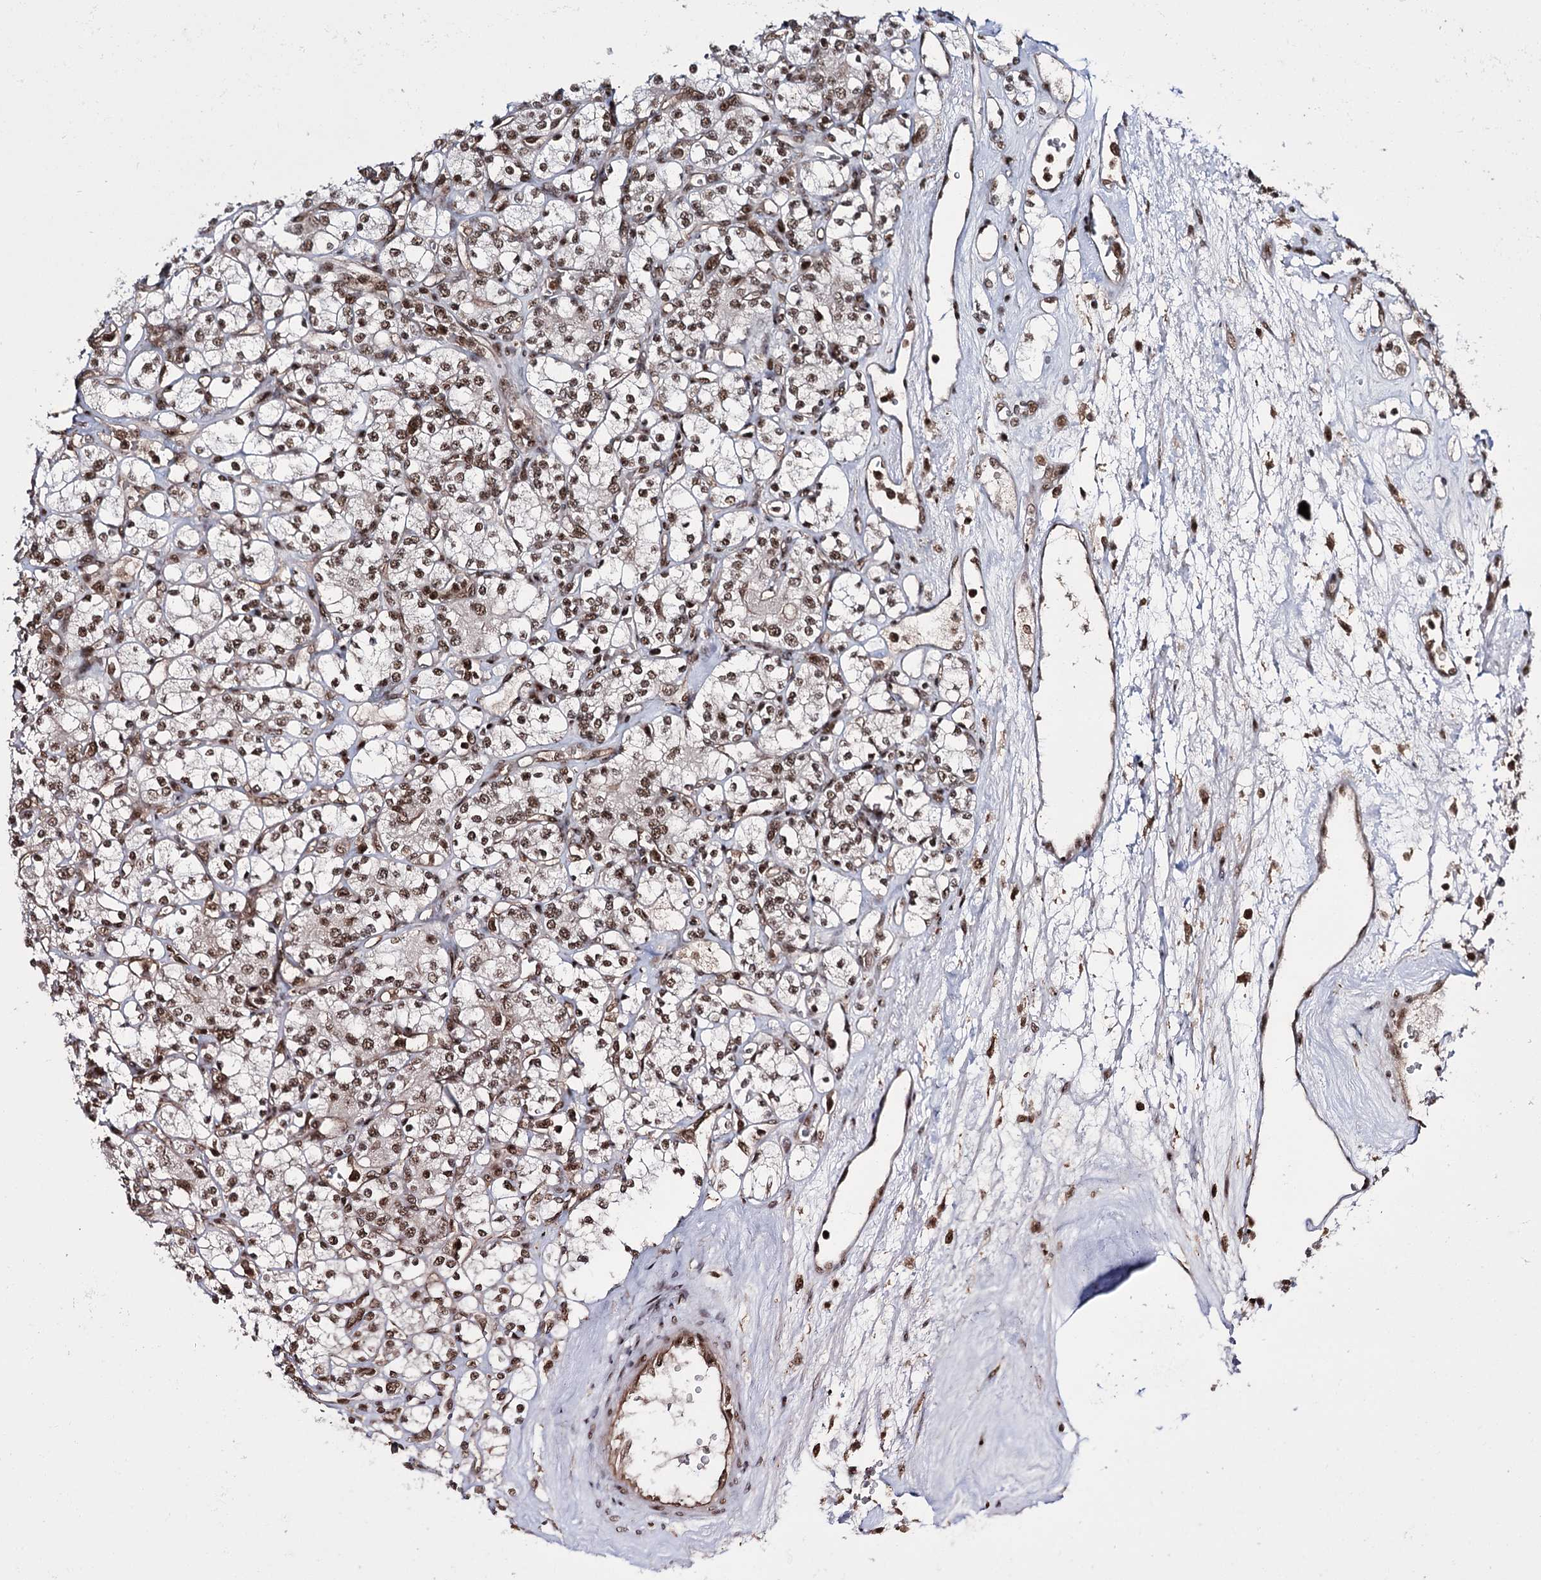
{"staining": {"intensity": "moderate", "quantity": ">75%", "location": "nuclear"}, "tissue": "renal cancer", "cell_type": "Tumor cells", "image_type": "cancer", "snomed": [{"axis": "morphology", "description": "Adenocarcinoma, NOS"}, {"axis": "topography", "description": "Kidney"}], "caption": "An immunohistochemistry (IHC) micrograph of tumor tissue is shown. Protein staining in brown shows moderate nuclear positivity in adenocarcinoma (renal) within tumor cells.", "gene": "PRPF40A", "patient": {"sex": "male", "age": 77}}